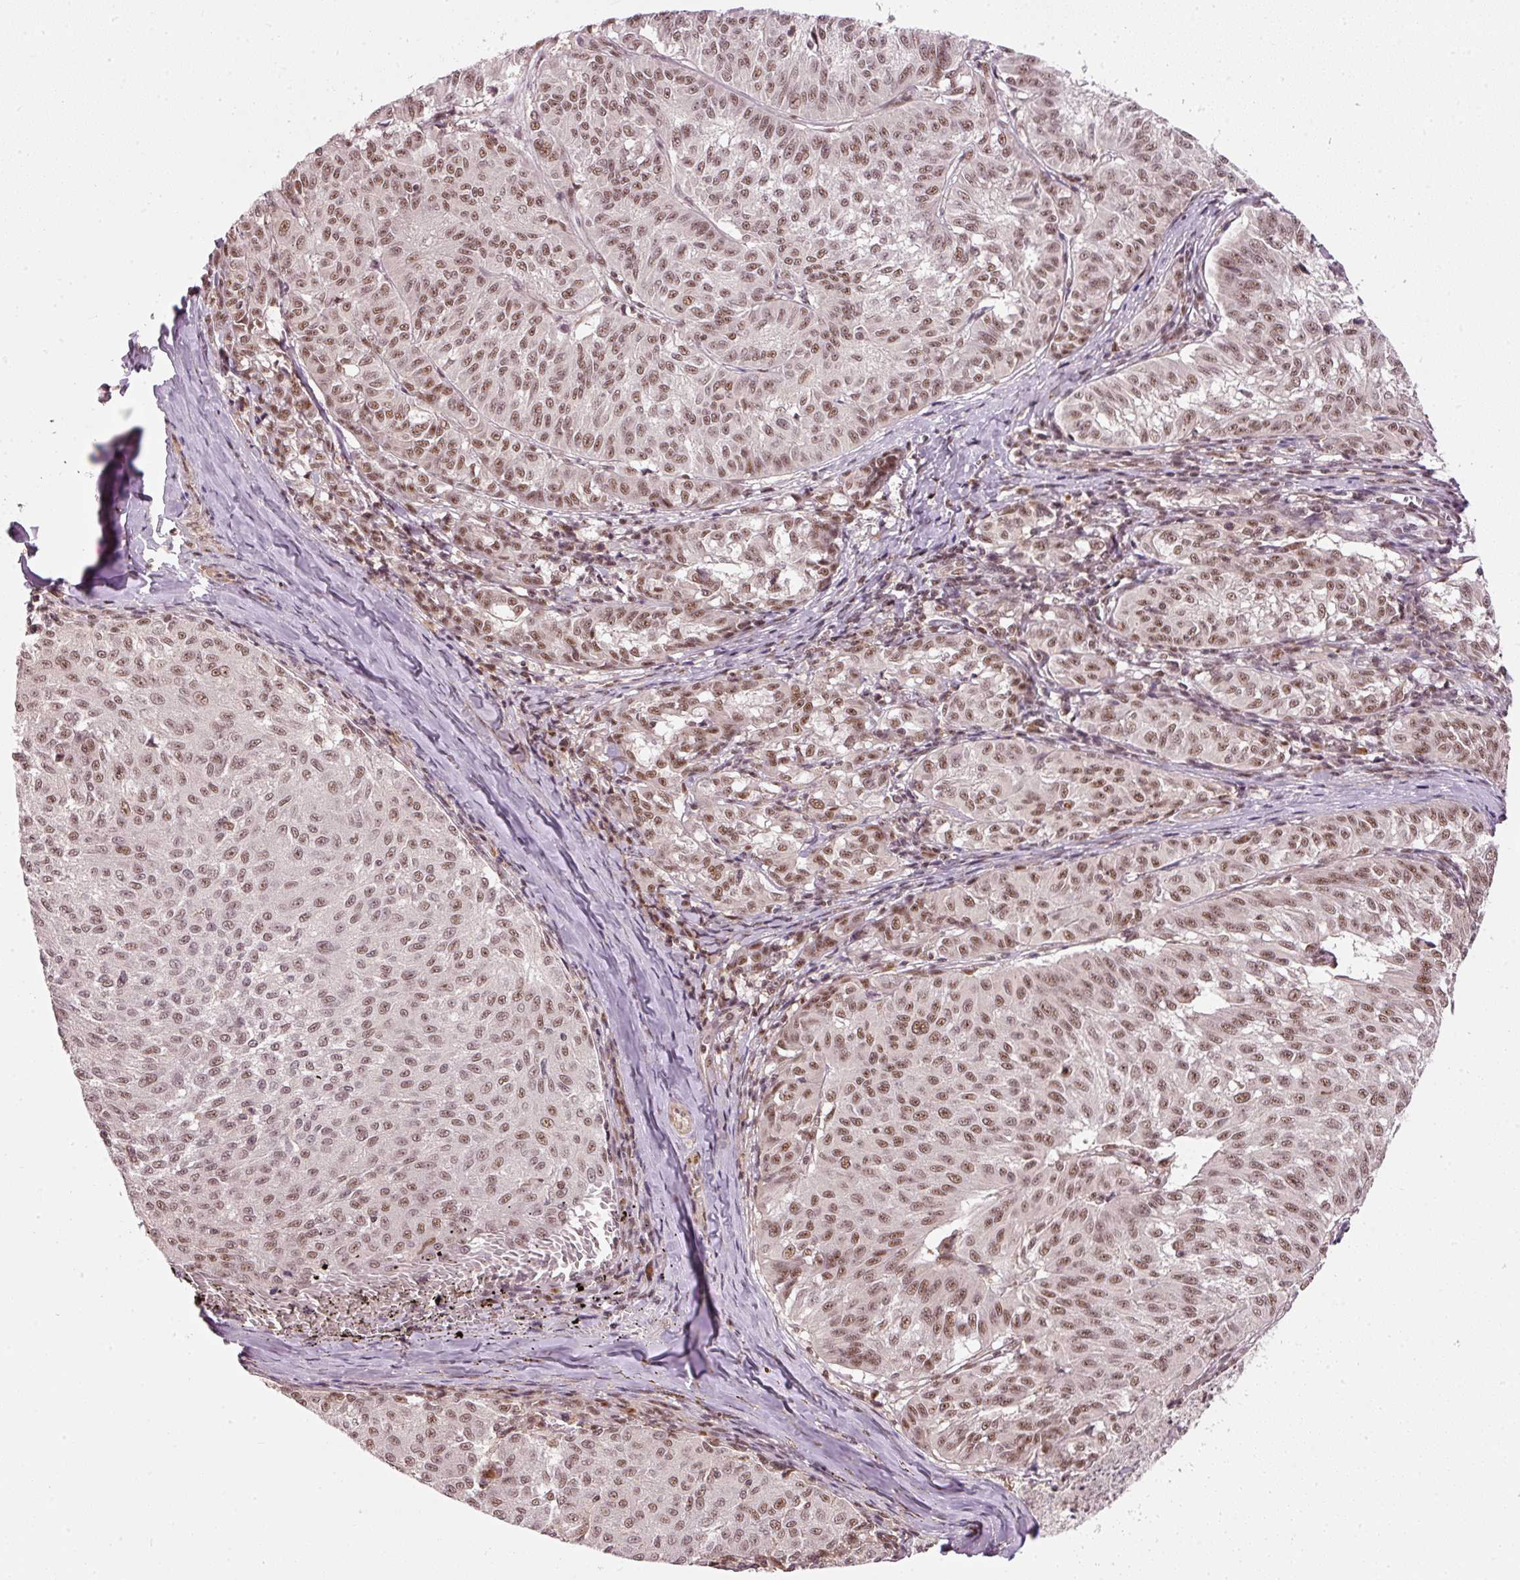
{"staining": {"intensity": "moderate", "quantity": ">75%", "location": "nuclear"}, "tissue": "melanoma", "cell_type": "Tumor cells", "image_type": "cancer", "snomed": [{"axis": "morphology", "description": "Malignant melanoma, NOS"}, {"axis": "topography", "description": "Skin"}], "caption": "The immunohistochemical stain highlights moderate nuclear expression in tumor cells of melanoma tissue. (Stains: DAB in brown, nuclei in blue, Microscopy: brightfield microscopy at high magnification).", "gene": "THOC6", "patient": {"sex": "female", "age": 72}}